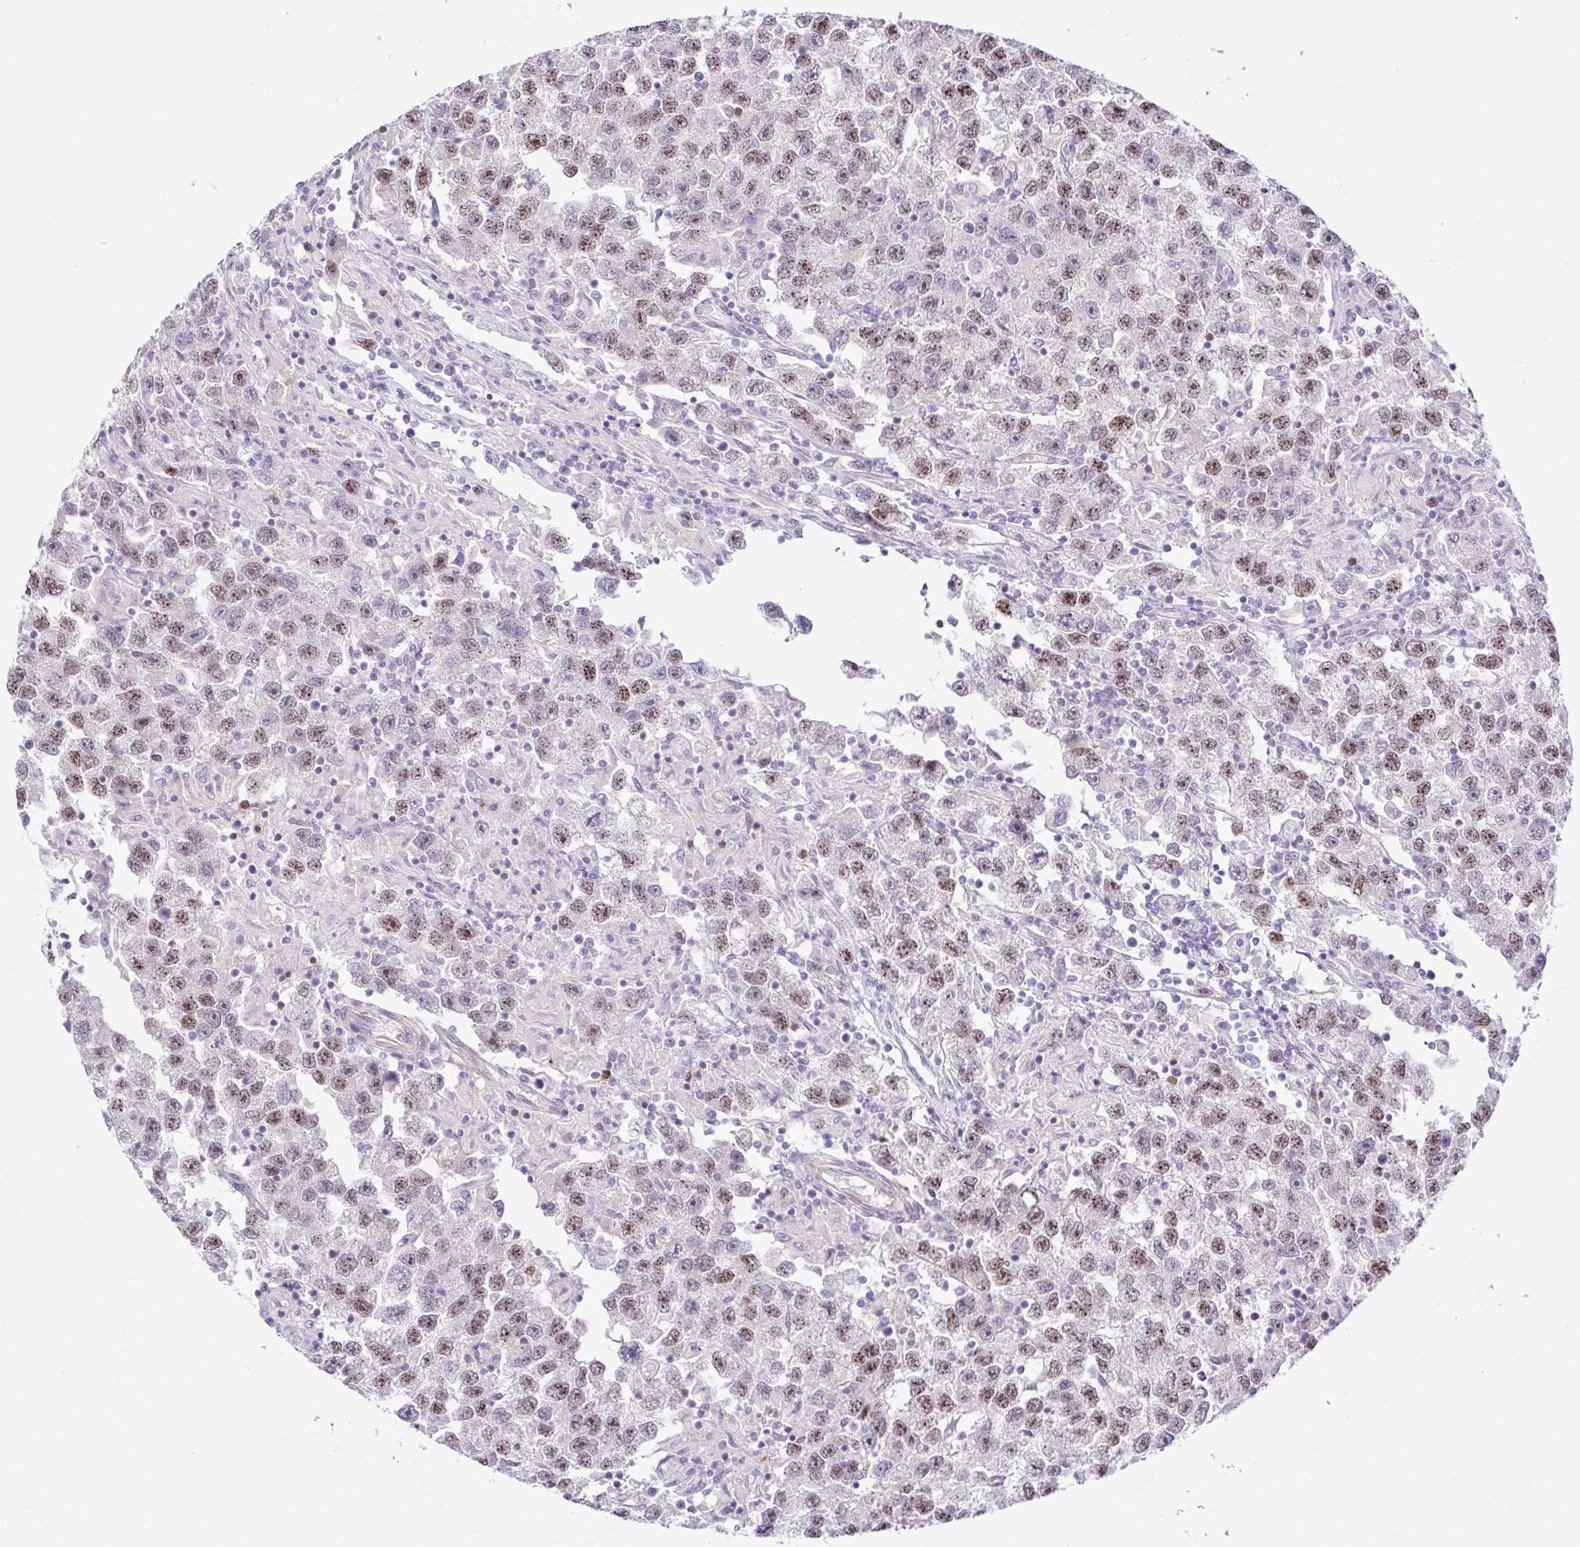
{"staining": {"intensity": "weak", "quantity": ">75%", "location": "nuclear"}, "tissue": "testis cancer", "cell_type": "Tumor cells", "image_type": "cancer", "snomed": [{"axis": "morphology", "description": "Seminoma, NOS"}, {"axis": "topography", "description": "Testis"}], "caption": "A high-resolution image shows immunohistochemistry (IHC) staining of seminoma (testis), which shows weak nuclear expression in about >75% of tumor cells.", "gene": "DCLK2", "patient": {"sex": "male", "age": 26}}